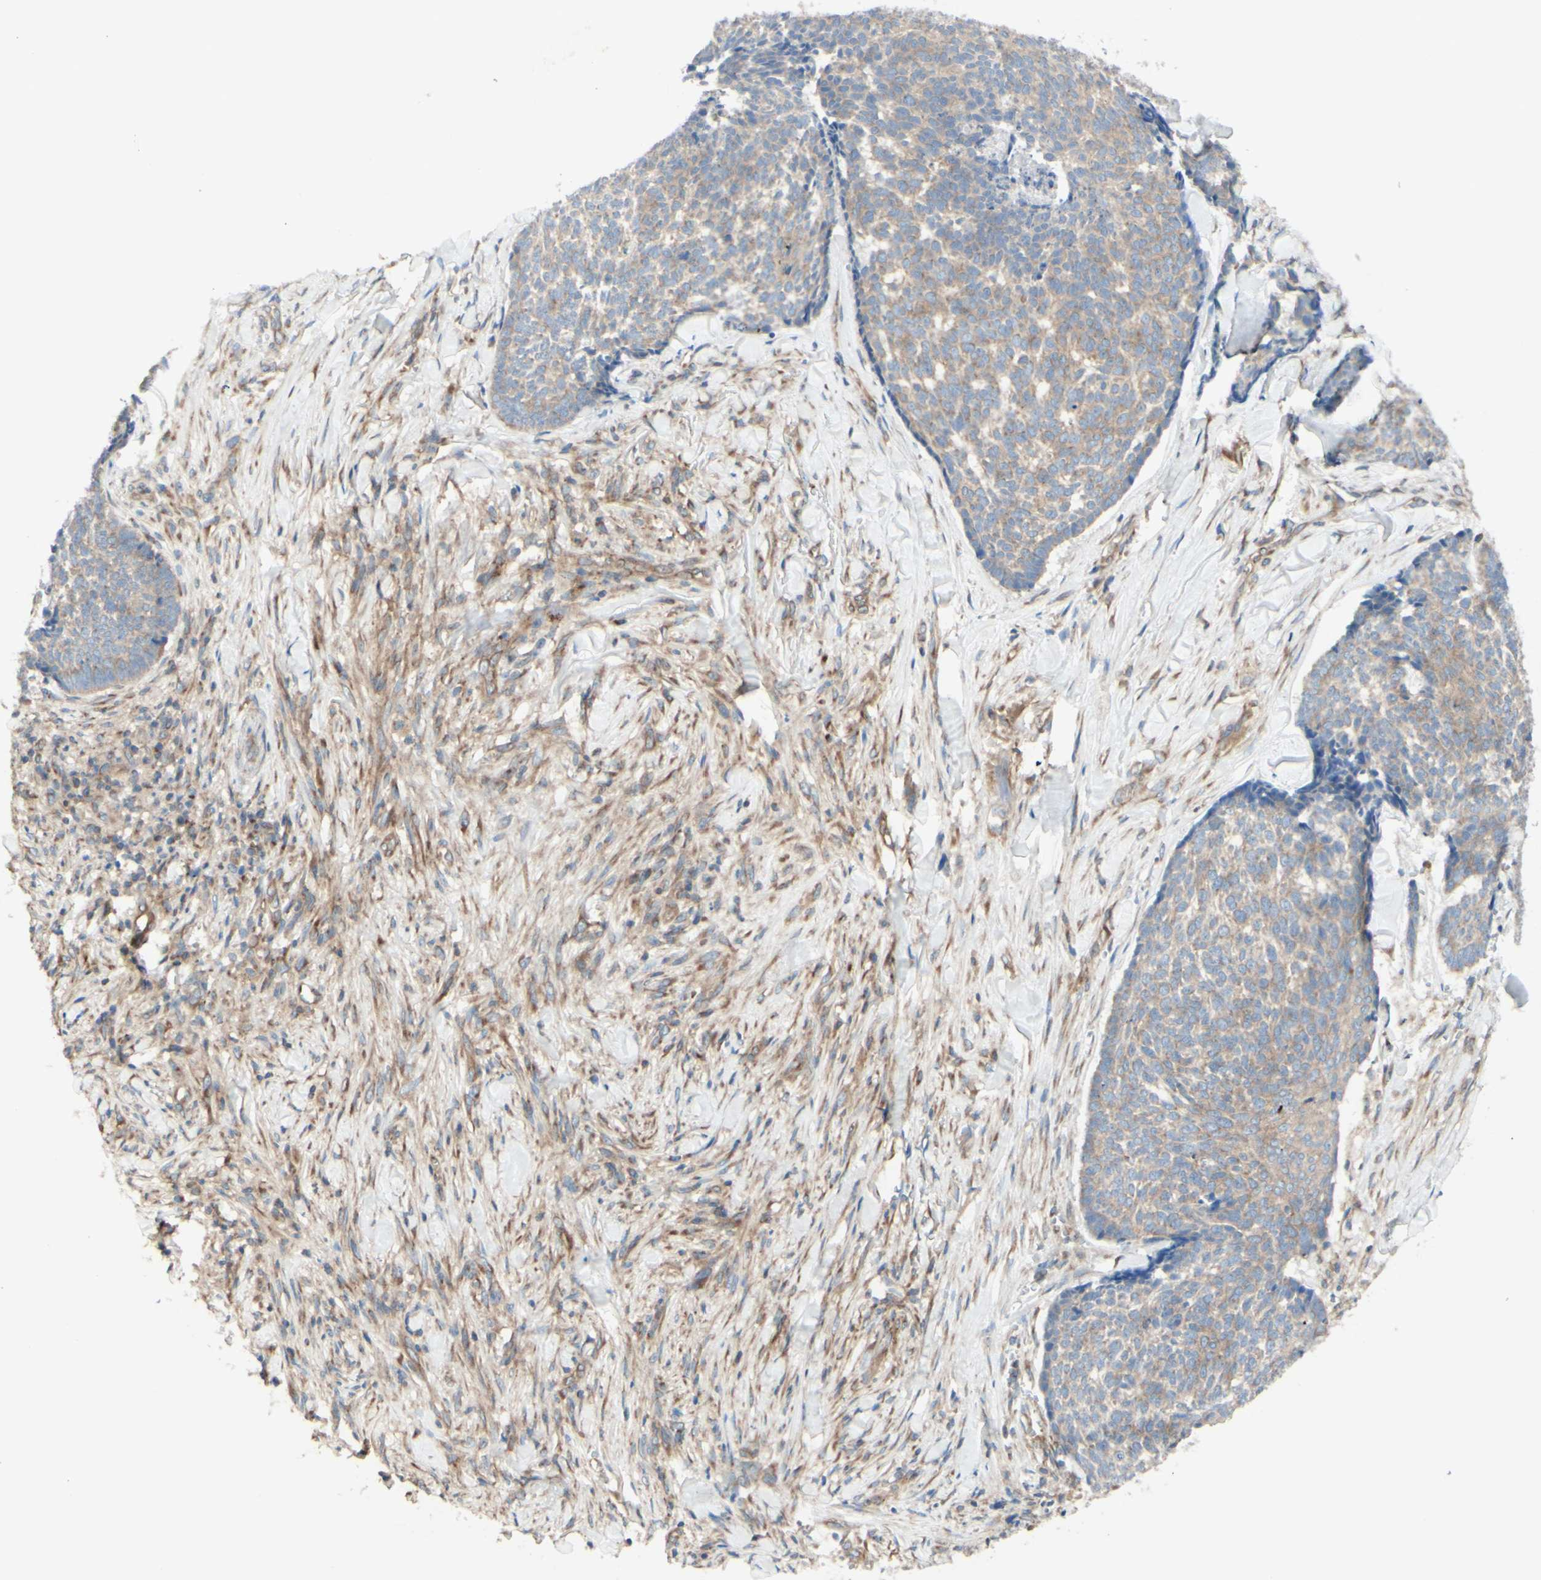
{"staining": {"intensity": "weak", "quantity": ">75%", "location": "cytoplasmic/membranous"}, "tissue": "skin cancer", "cell_type": "Tumor cells", "image_type": "cancer", "snomed": [{"axis": "morphology", "description": "Basal cell carcinoma"}, {"axis": "topography", "description": "Skin"}], "caption": "Protein analysis of skin basal cell carcinoma tissue shows weak cytoplasmic/membranous expression in approximately >75% of tumor cells.", "gene": "MTM1", "patient": {"sex": "male", "age": 84}}